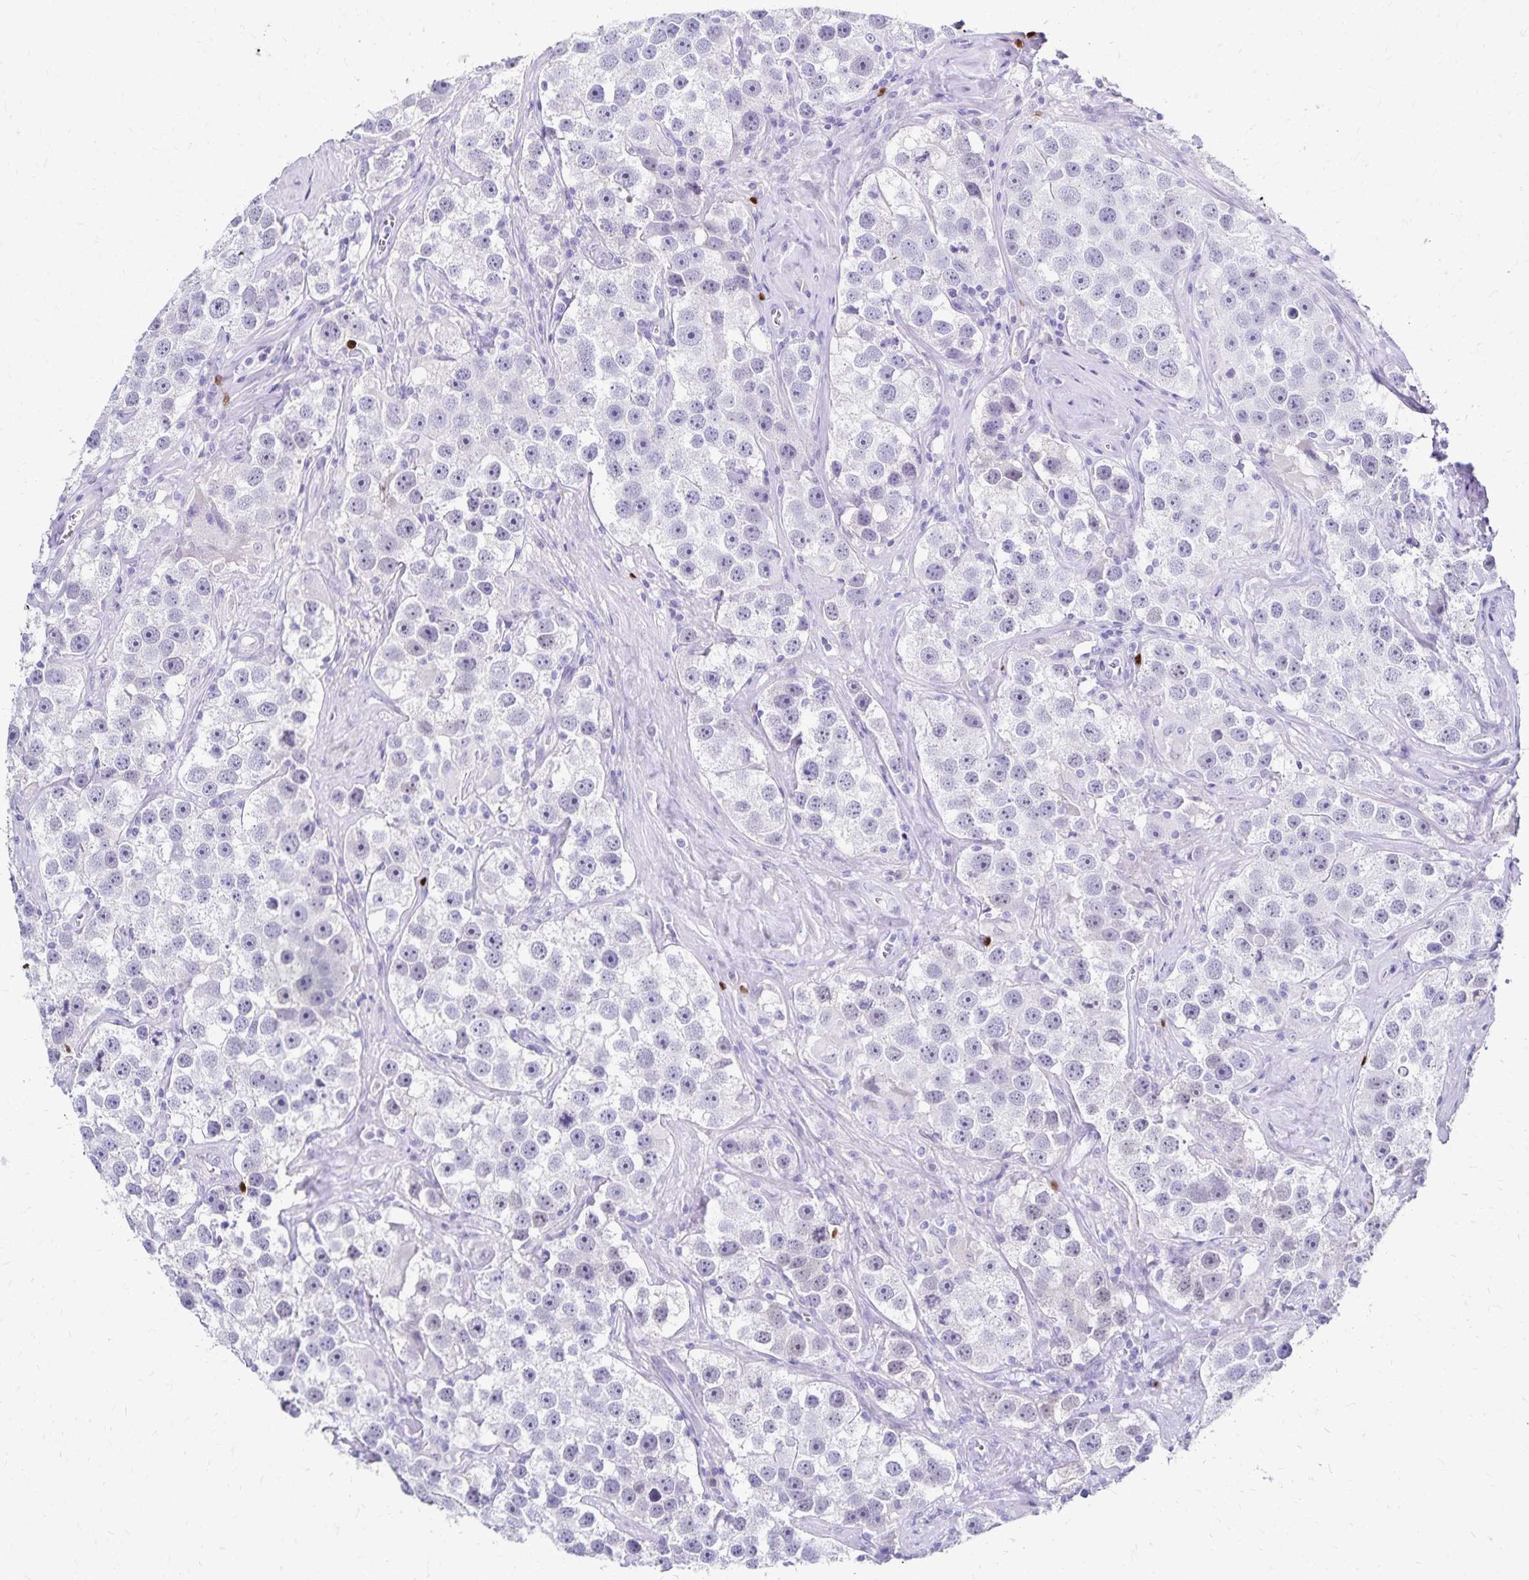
{"staining": {"intensity": "negative", "quantity": "none", "location": "none"}, "tissue": "testis cancer", "cell_type": "Tumor cells", "image_type": "cancer", "snomed": [{"axis": "morphology", "description": "Seminoma, NOS"}, {"axis": "topography", "description": "Testis"}], "caption": "Immunohistochemistry of testis seminoma demonstrates no staining in tumor cells.", "gene": "PAX5", "patient": {"sex": "male", "age": 49}}